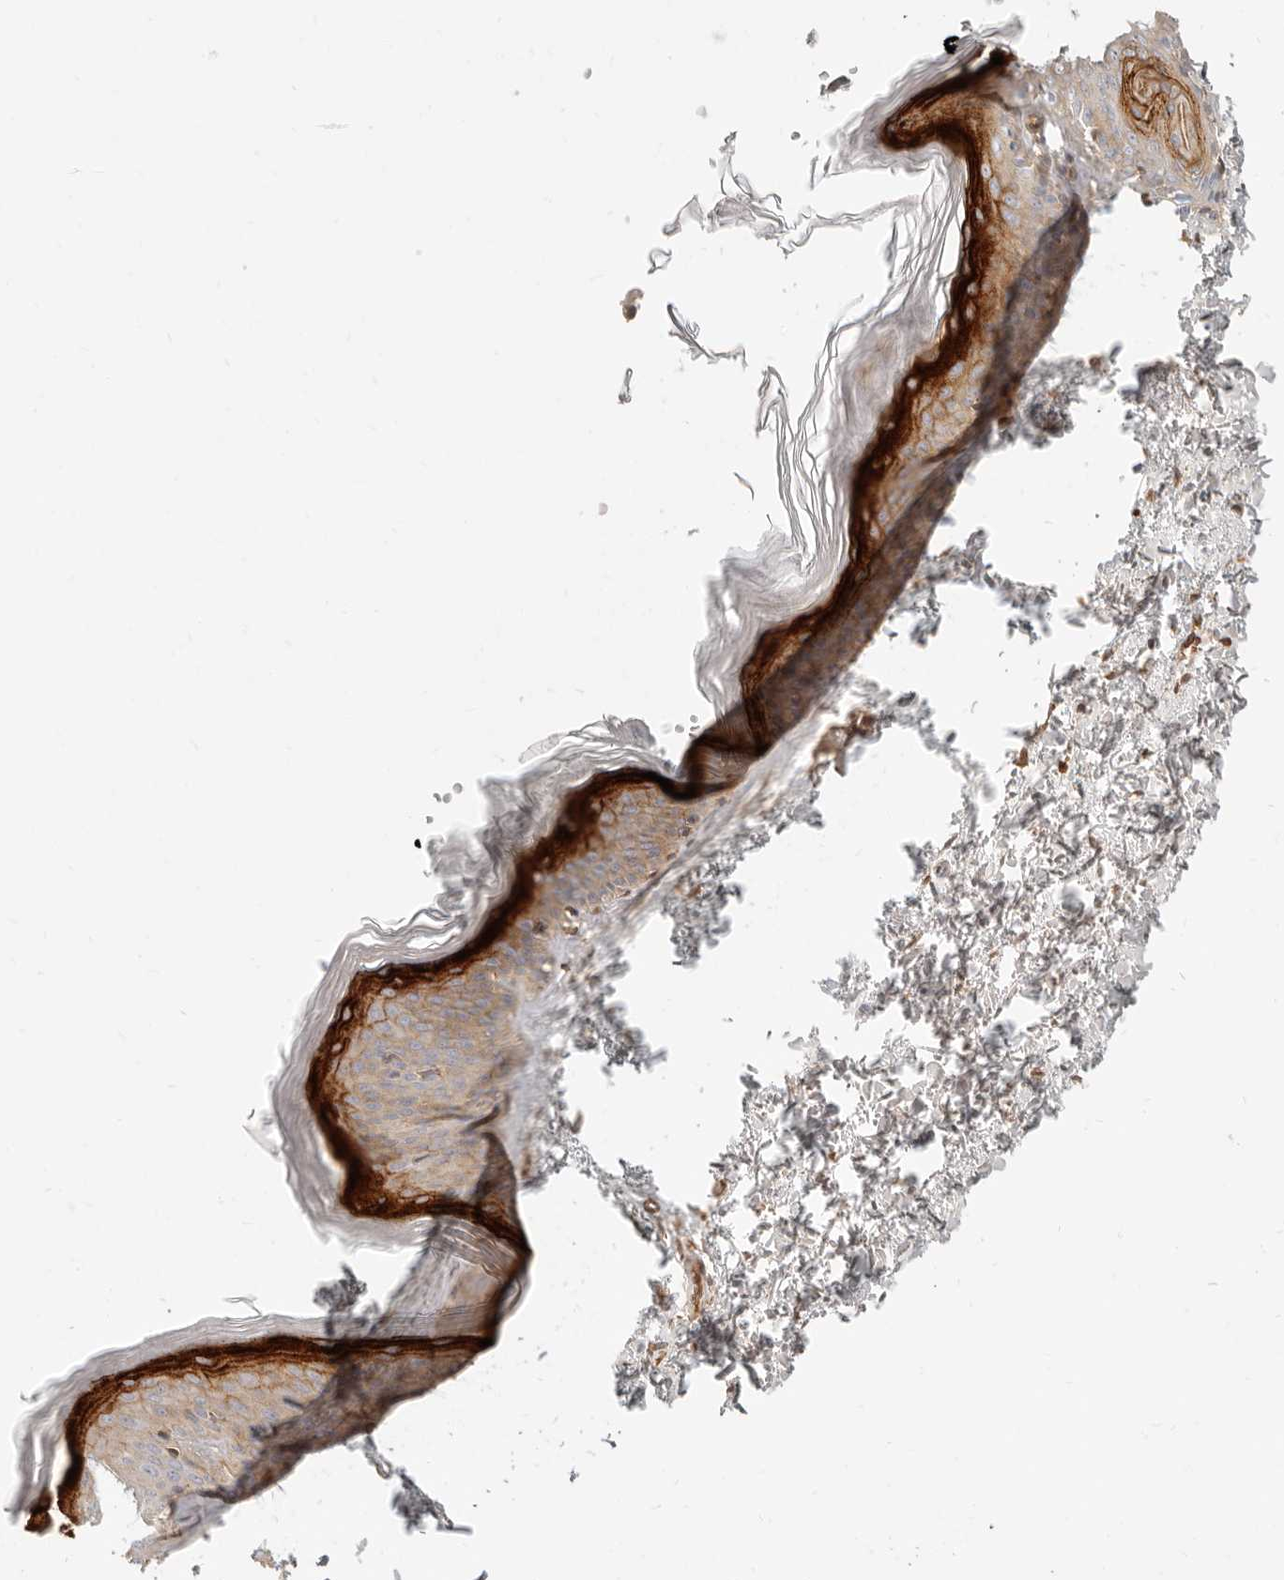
{"staining": {"intensity": "moderate", "quantity": ">75%", "location": "cytoplasmic/membranous"}, "tissue": "skin", "cell_type": "Fibroblasts", "image_type": "normal", "snomed": [{"axis": "morphology", "description": "Normal tissue, NOS"}, {"axis": "topography", "description": "Skin"}], "caption": "Protein analysis of normal skin exhibits moderate cytoplasmic/membranous positivity in about >75% of fibroblasts. (Brightfield microscopy of DAB IHC at high magnification).", "gene": "UFSP1", "patient": {"sex": "female", "age": 27}}